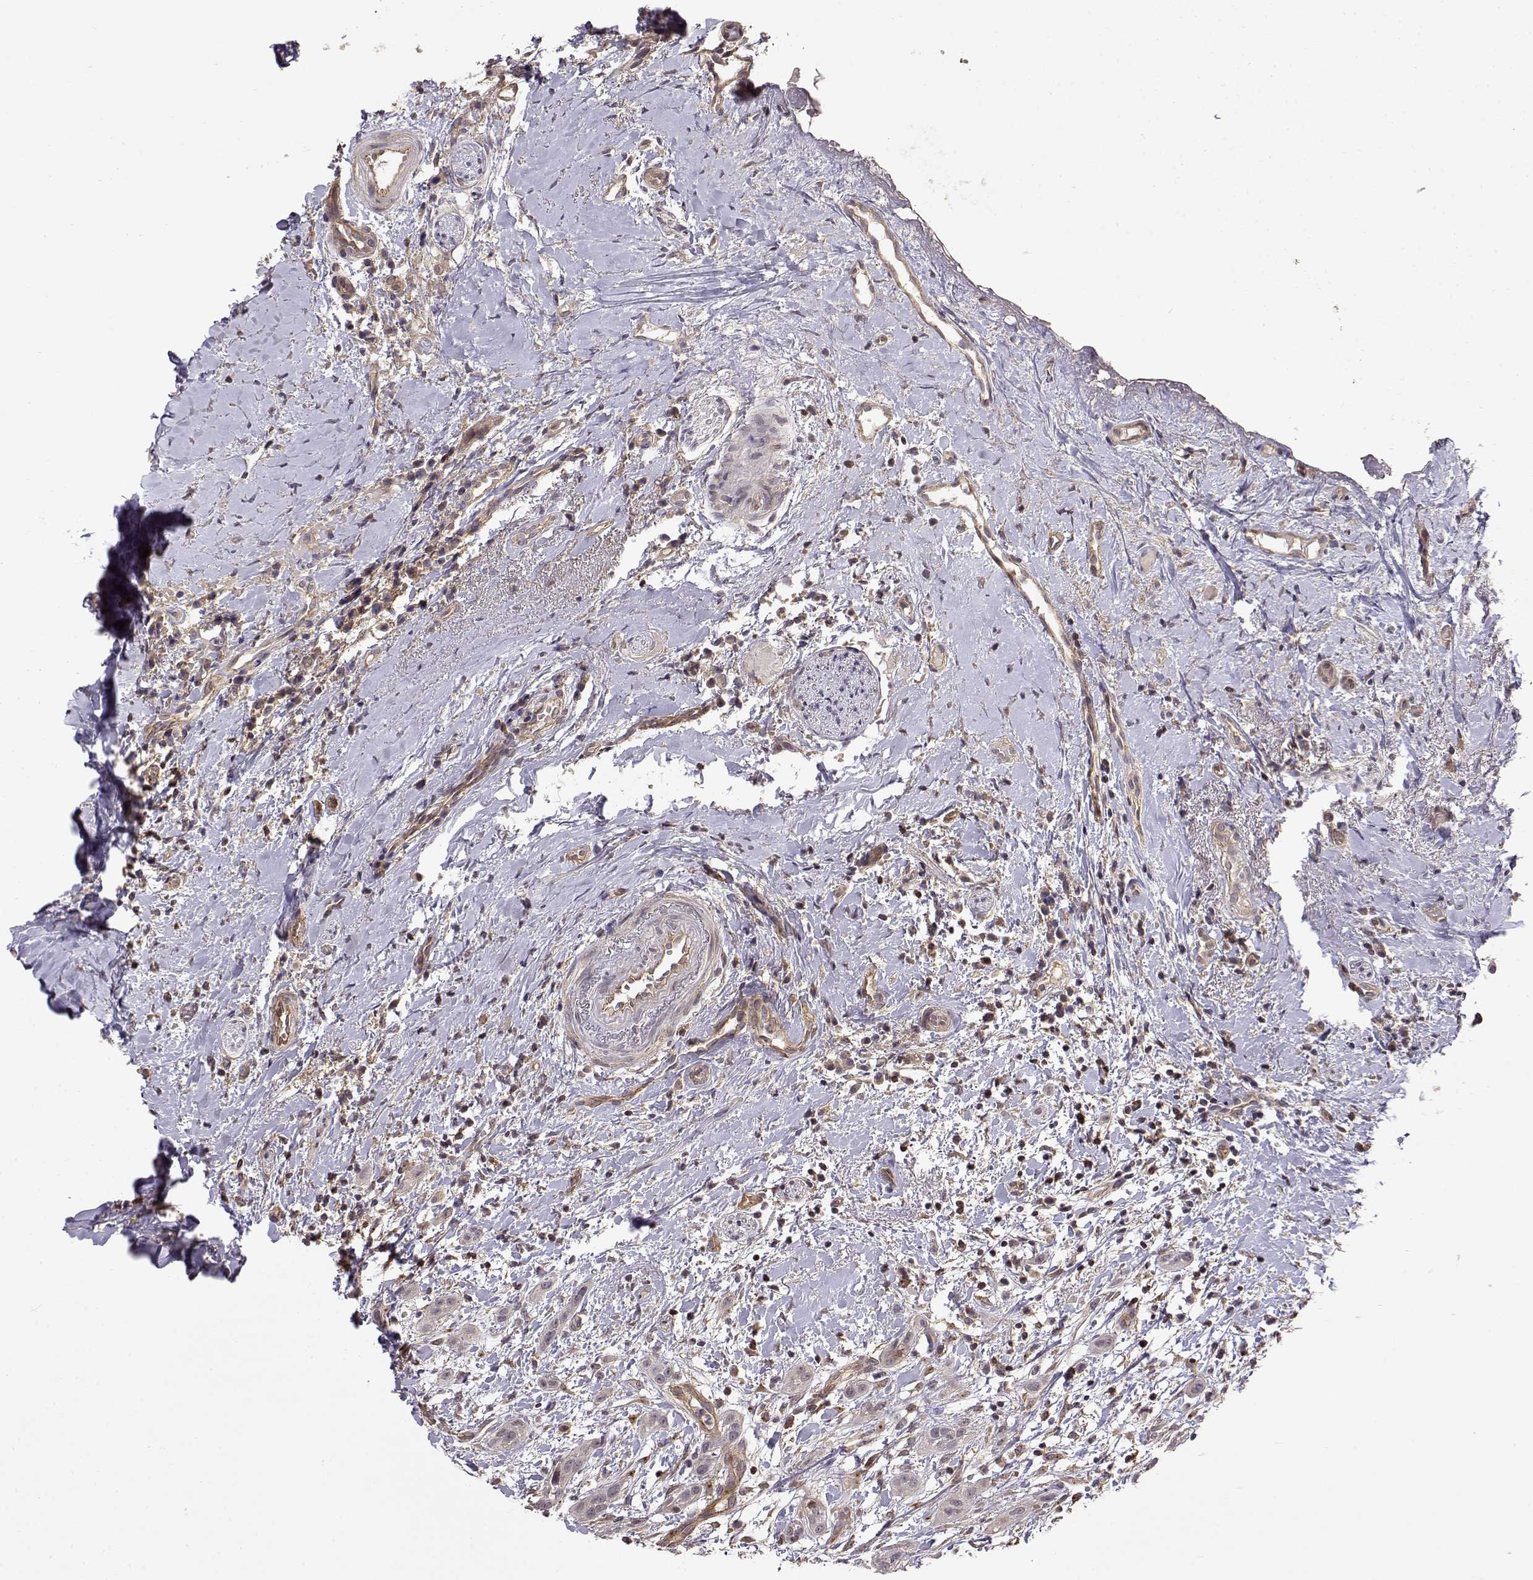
{"staining": {"intensity": "negative", "quantity": "none", "location": "none"}, "tissue": "head and neck cancer", "cell_type": "Tumor cells", "image_type": "cancer", "snomed": [{"axis": "morphology", "description": "Normal tissue, NOS"}, {"axis": "morphology", "description": "Squamous cell carcinoma, NOS"}, {"axis": "topography", "description": "Oral tissue"}, {"axis": "topography", "description": "Salivary gland"}, {"axis": "topography", "description": "Head-Neck"}], "caption": "High power microscopy micrograph of an immunohistochemistry histopathology image of head and neck squamous cell carcinoma, revealing no significant staining in tumor cells. (Brightfield microscopy of DAB (3,3'-diaminobenzidine) IHC at high magnification).", "gene": "IFITM1", "patient": {"sex": "female", "age": 62}}